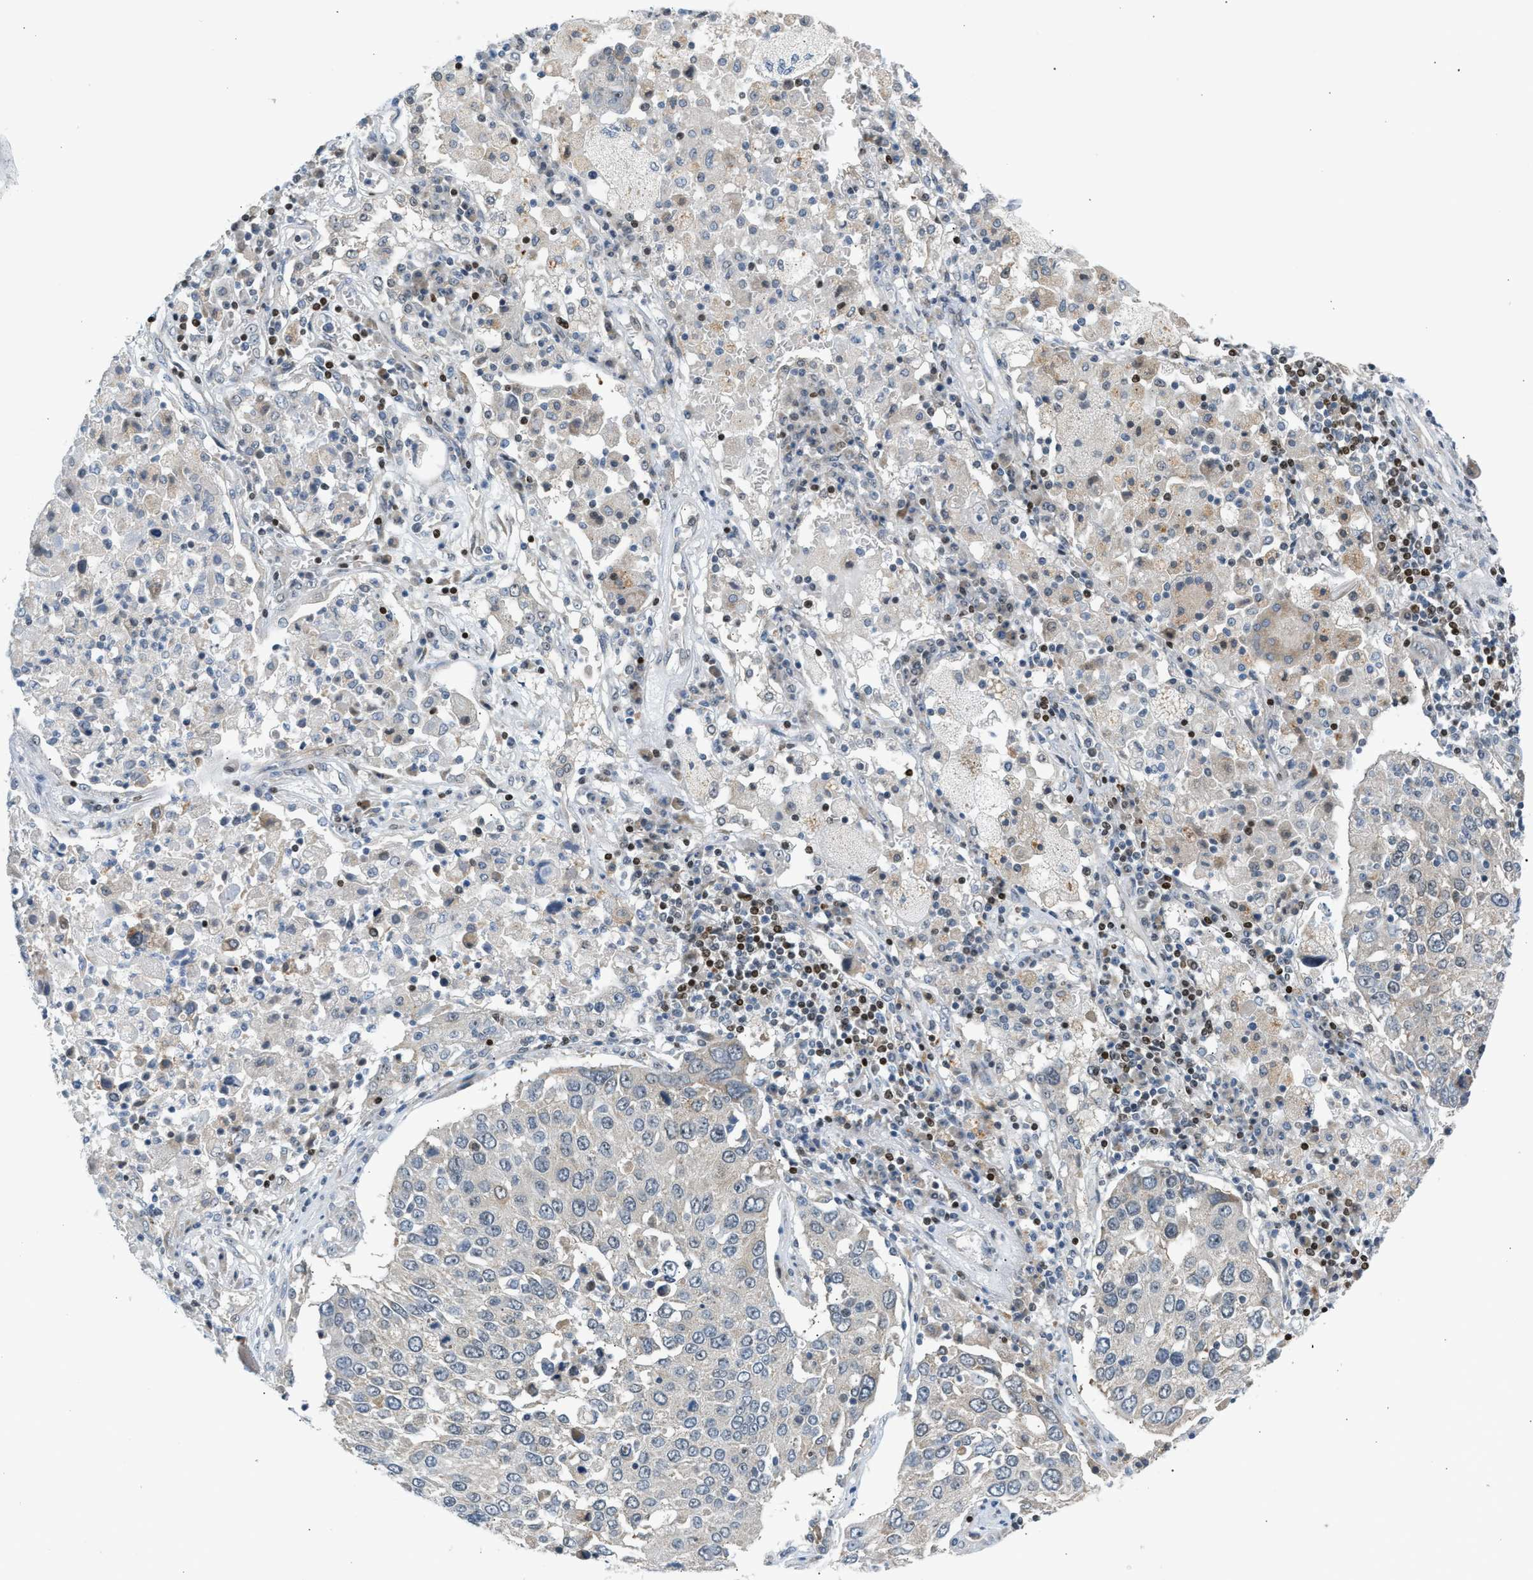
{"staining": {"intensity": "negative", "quantity": "none", "location": "none"}, "tissue": "lung cancer", "cell_type": "Tumor cells", "image_type": "cancer", "snomed": [{"axis": "morphology", "description": "Squamous cell carcinoma, NOS"}, {"axis": "topography", "description": "Lung"}], "caption": "There is no significant staining in tumor cells of lung cancer.", "gene": "NPS", "patient": {"sex": "male", "age": 65}}